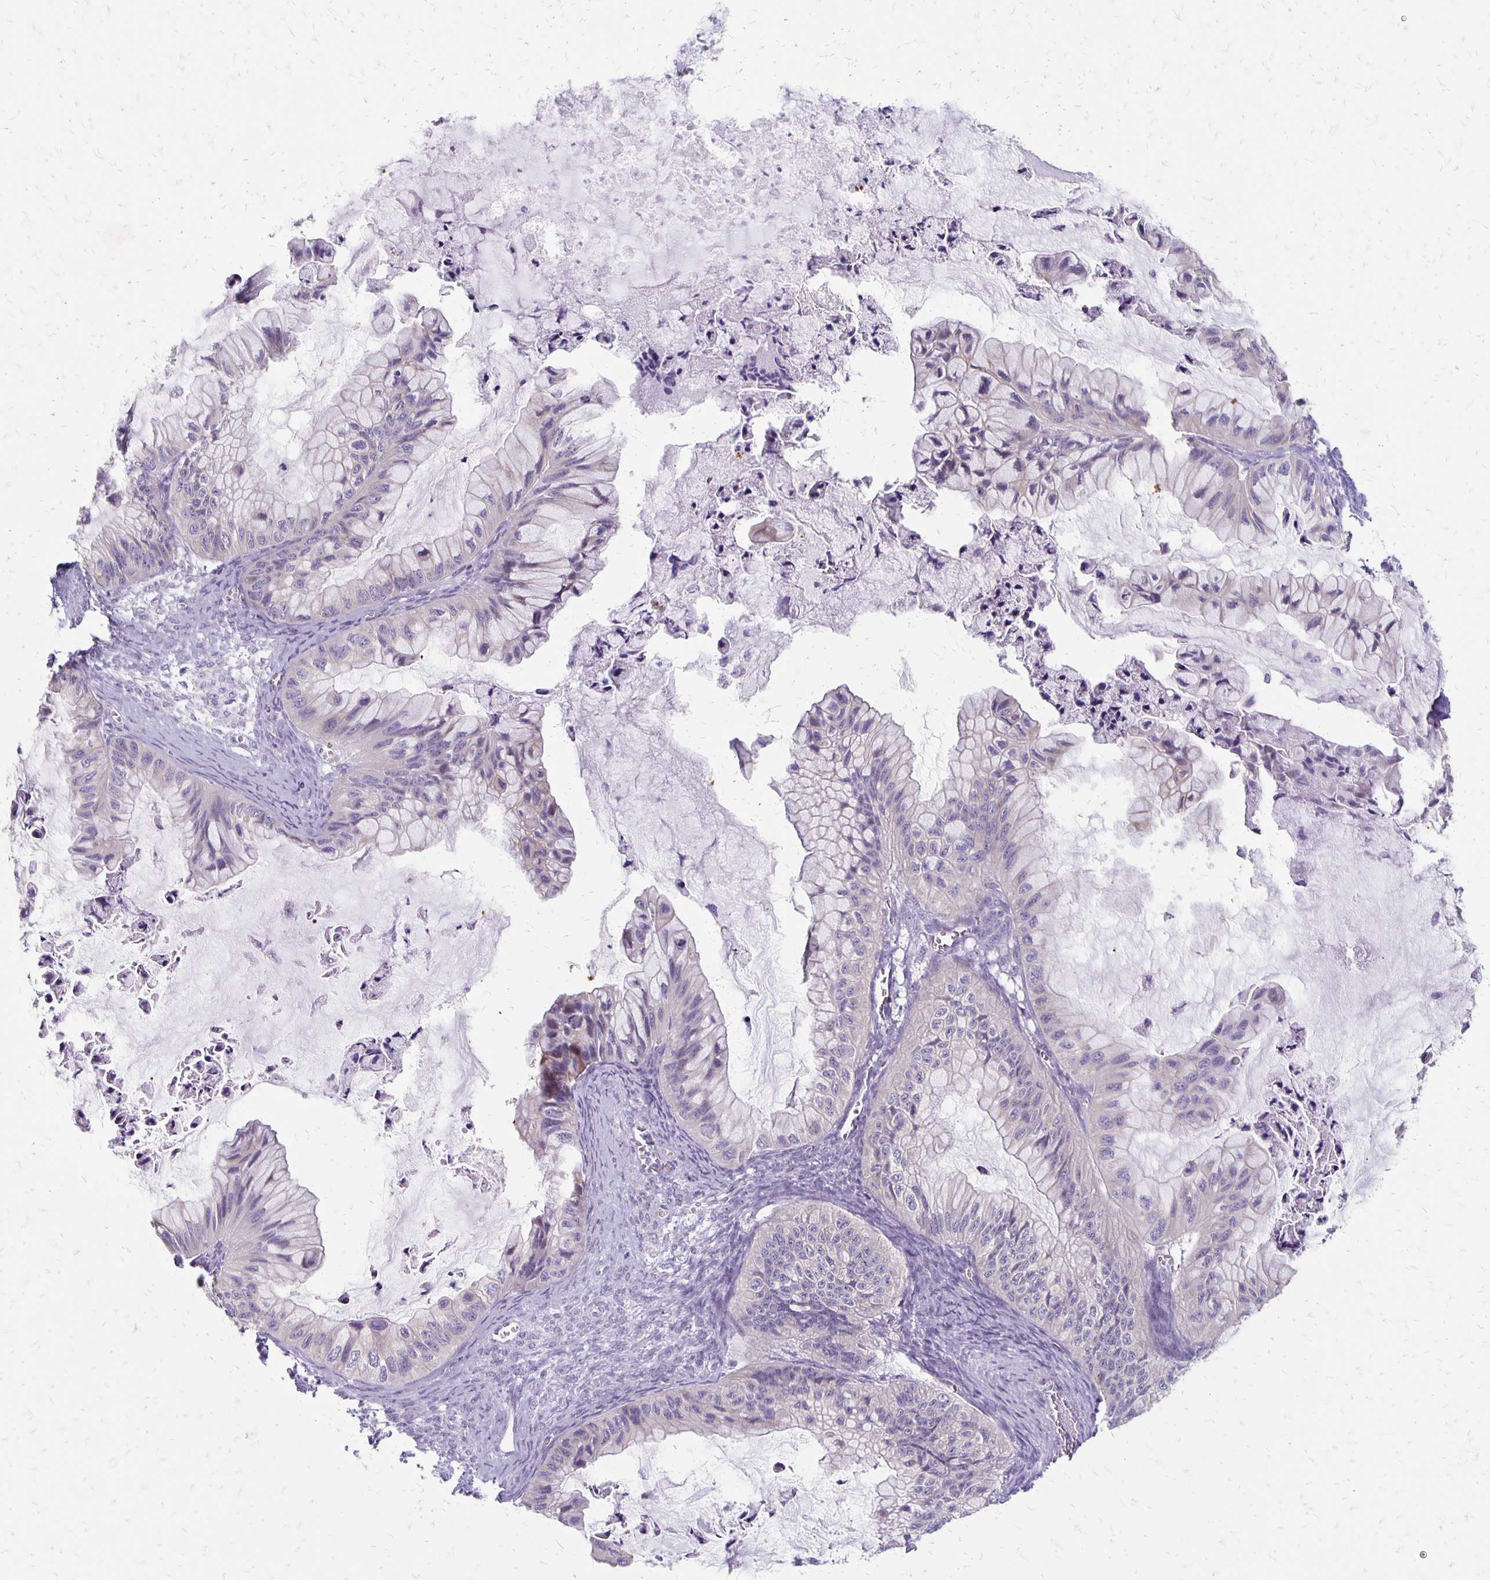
{"staining": {"intensity": "negative", "quantity": "none", "location": "none"}, "tissue": "ovarian cancer", "cell_type": "Tumor cells", "image_type": "cancer", "snomed": [{"axis": "morphology", "description": "Cystadenocarcinoma, mucinous, NOS"}, {"axis": "topography", "description": "Ovary"}], "caption": "An image of ovarian cancer stained for a protein reveals no brown staining in tumor cells.", "gene": "HOMER1", "patient": {"sex": "female", "age": 72}}